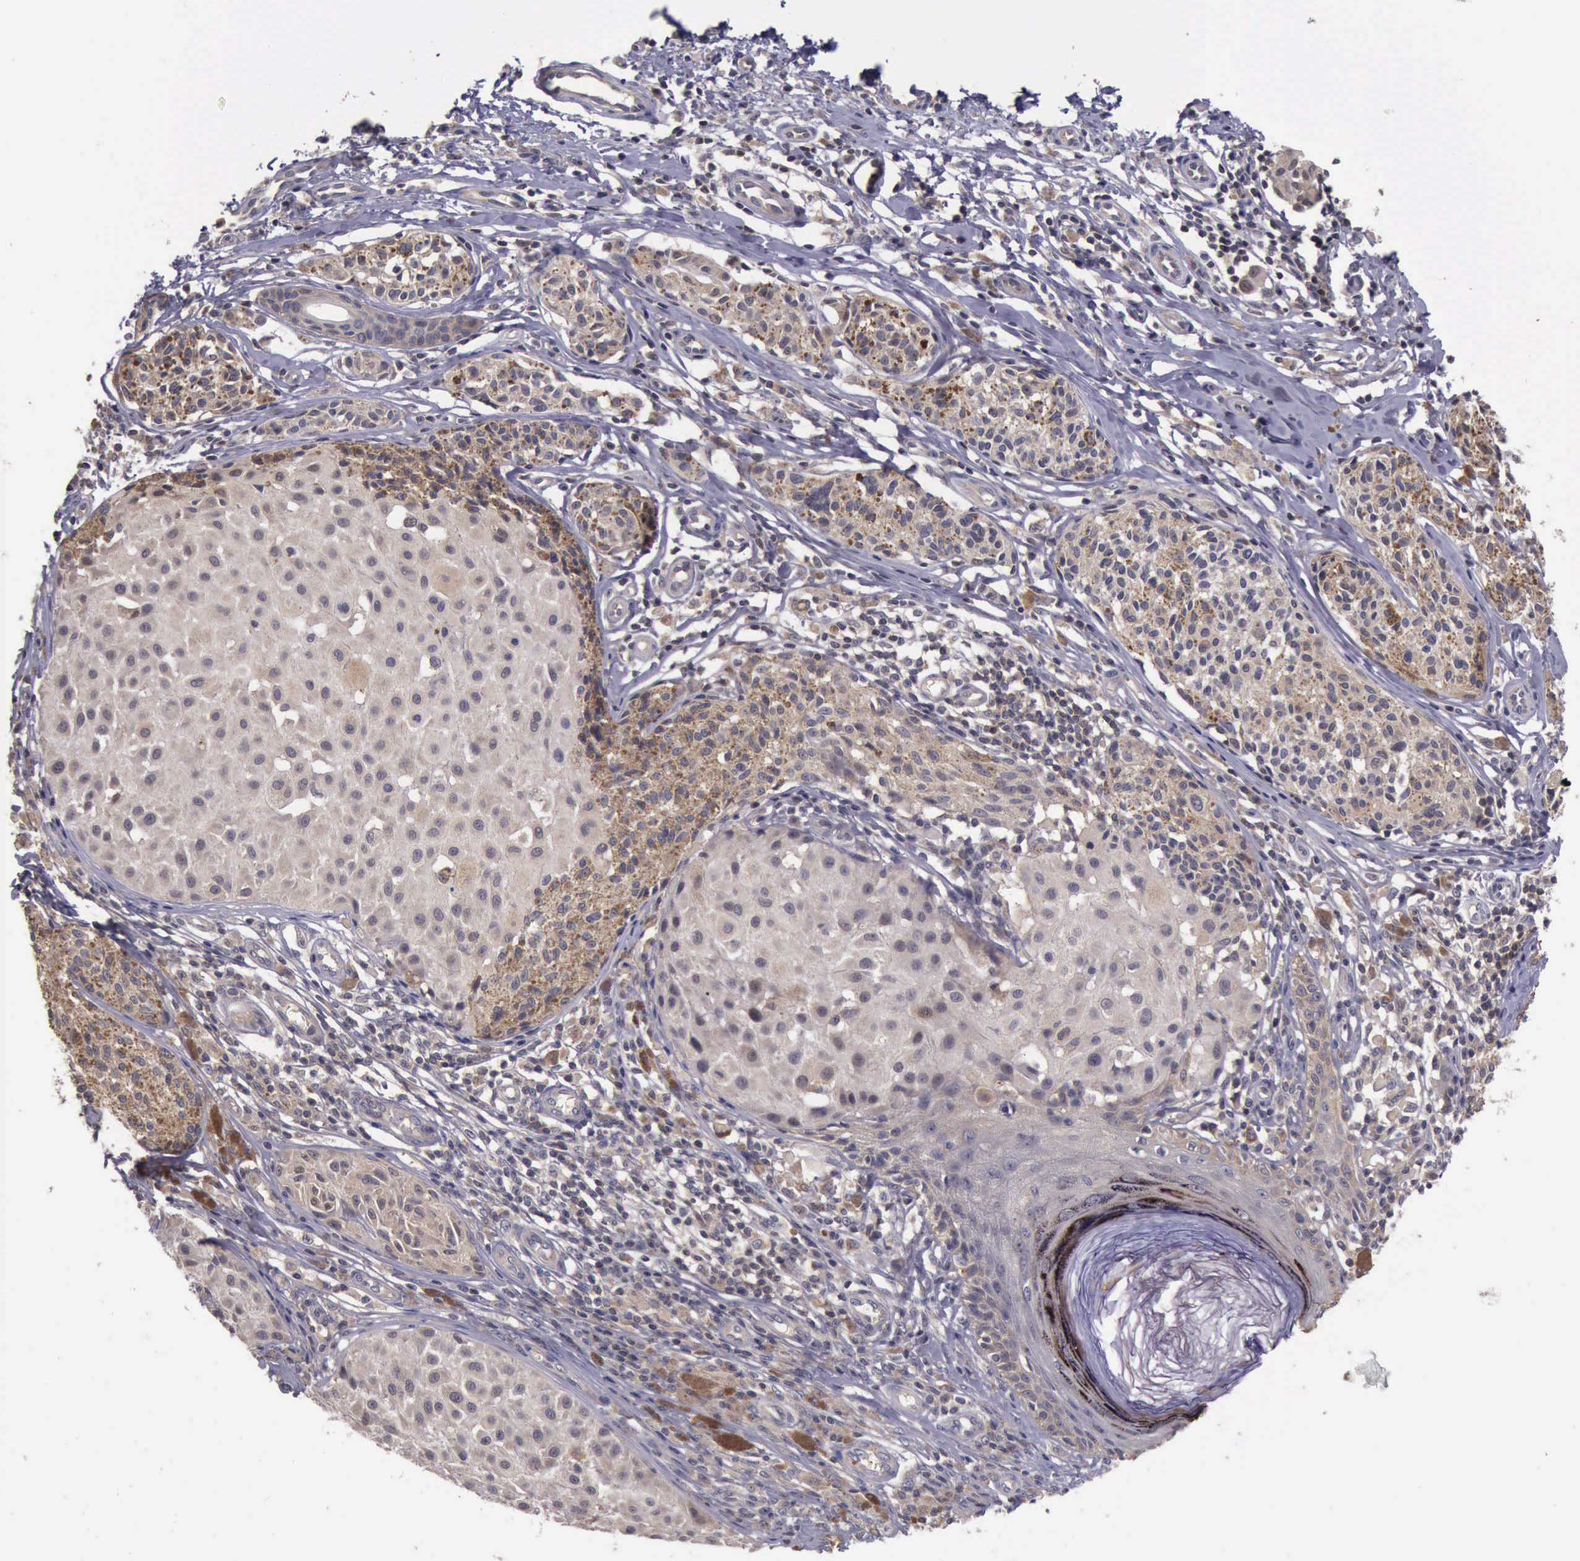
{"staining": {"intensity": "negative", "quantity": "none", "location": "none"}, "tissue": "melanoma", "cell_type": "Tumor cells", "image_type": "cancer", "snomed": [{"axis": "morphology", "description": "Malignant melanoma, NOS"}, {"axis": "topography", "description": "Skin"}], "caption": "Tumor cells show no significant protein expression in melanoma.", "gene": "RAB39B", "patient": {"sex": "male", "age": 36}}